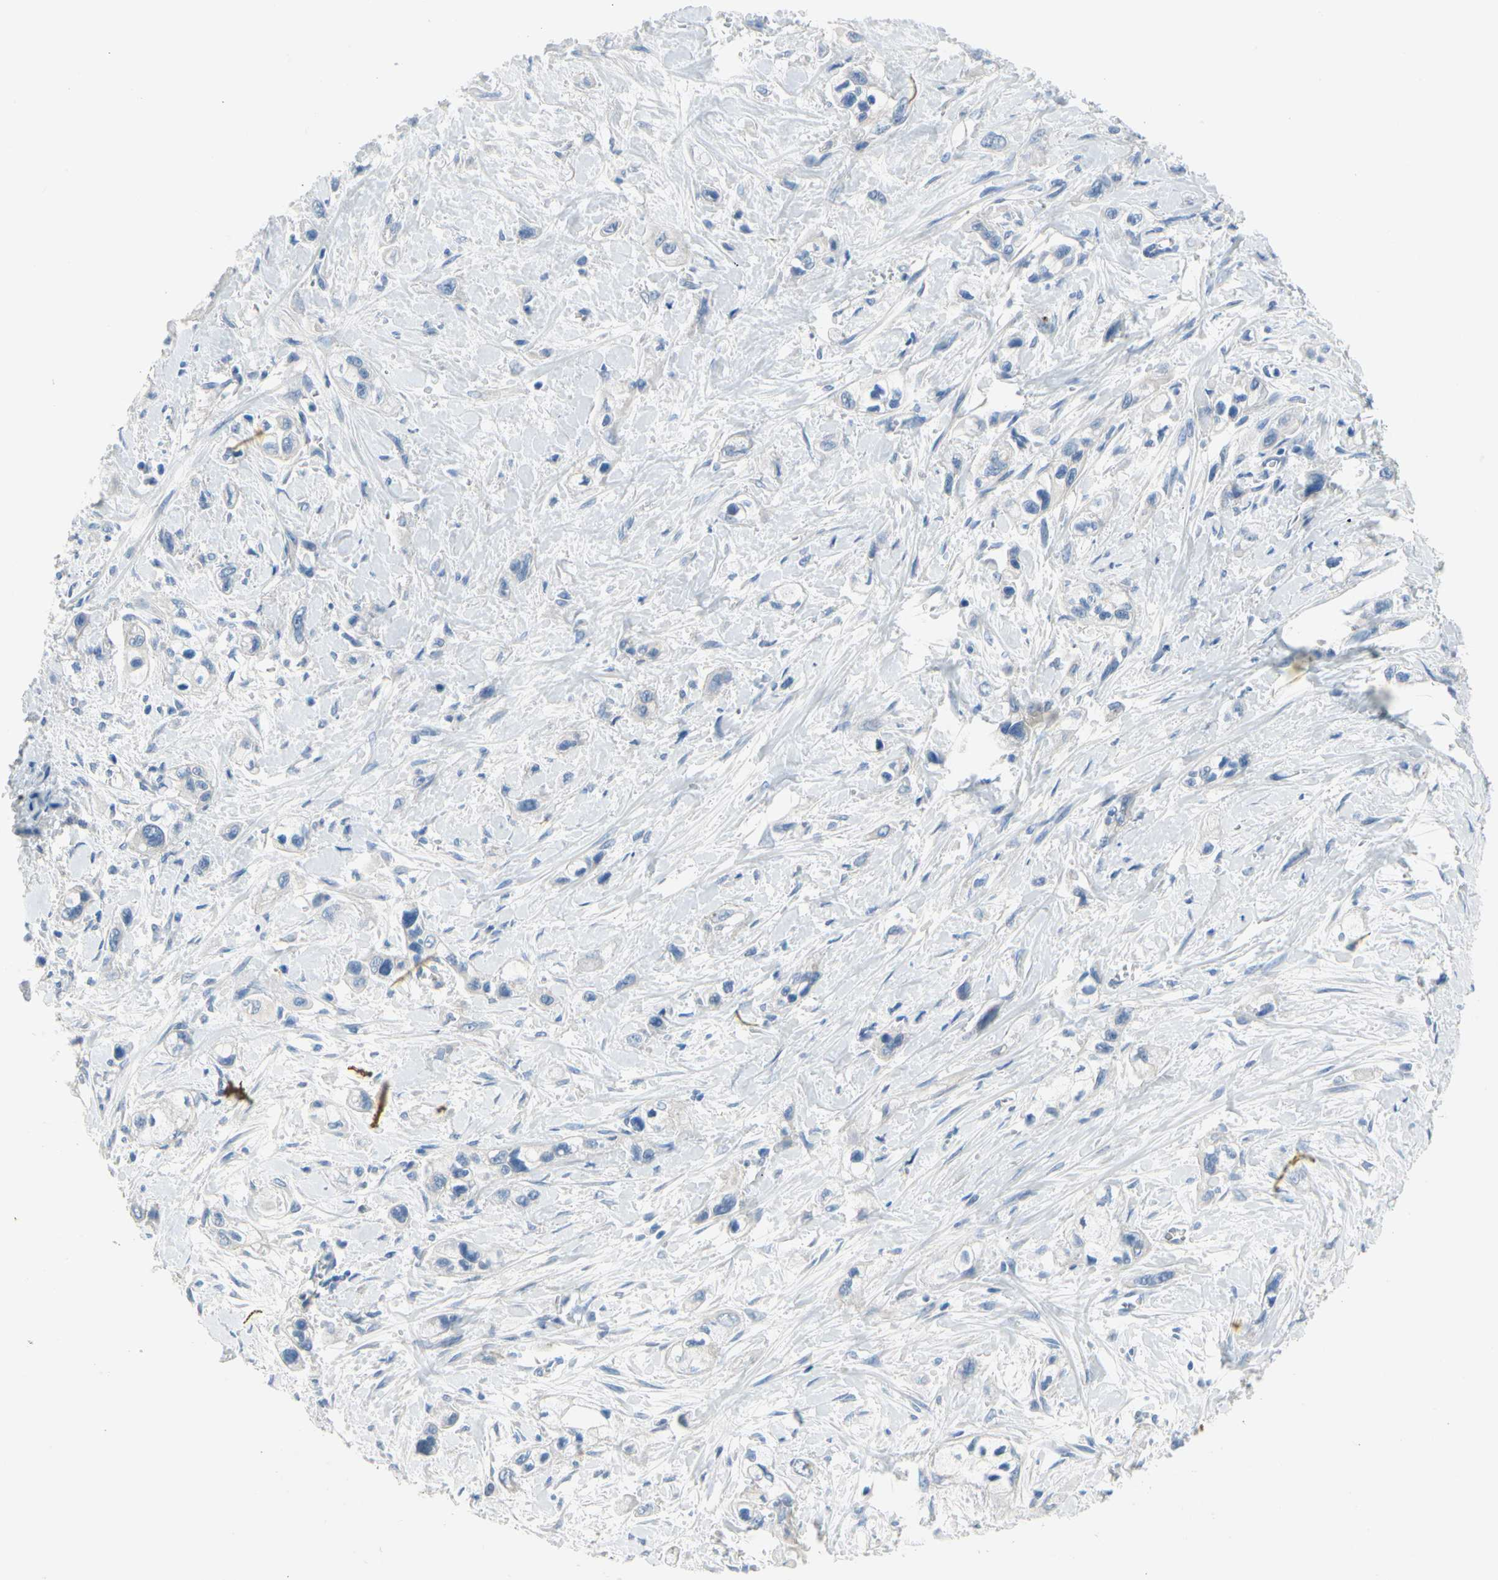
{"staining": {"intensity": "negative", "quantity": "none", "location": "none"}, "tissue": "pancreatic cancer", "cell_type": "Tumor cells", "image_type": "cancer", "snomed": [{"axis": "morphology", "description": "Adenocarcinoma, NOS"}, {"axis": "topography", "description": "Pancreas"}], "caption": "Tumor cells are negative for protein expression in human pancreatic cancer.", "gene": "CA14", "patient": {"sex": "male", "age": 74}}